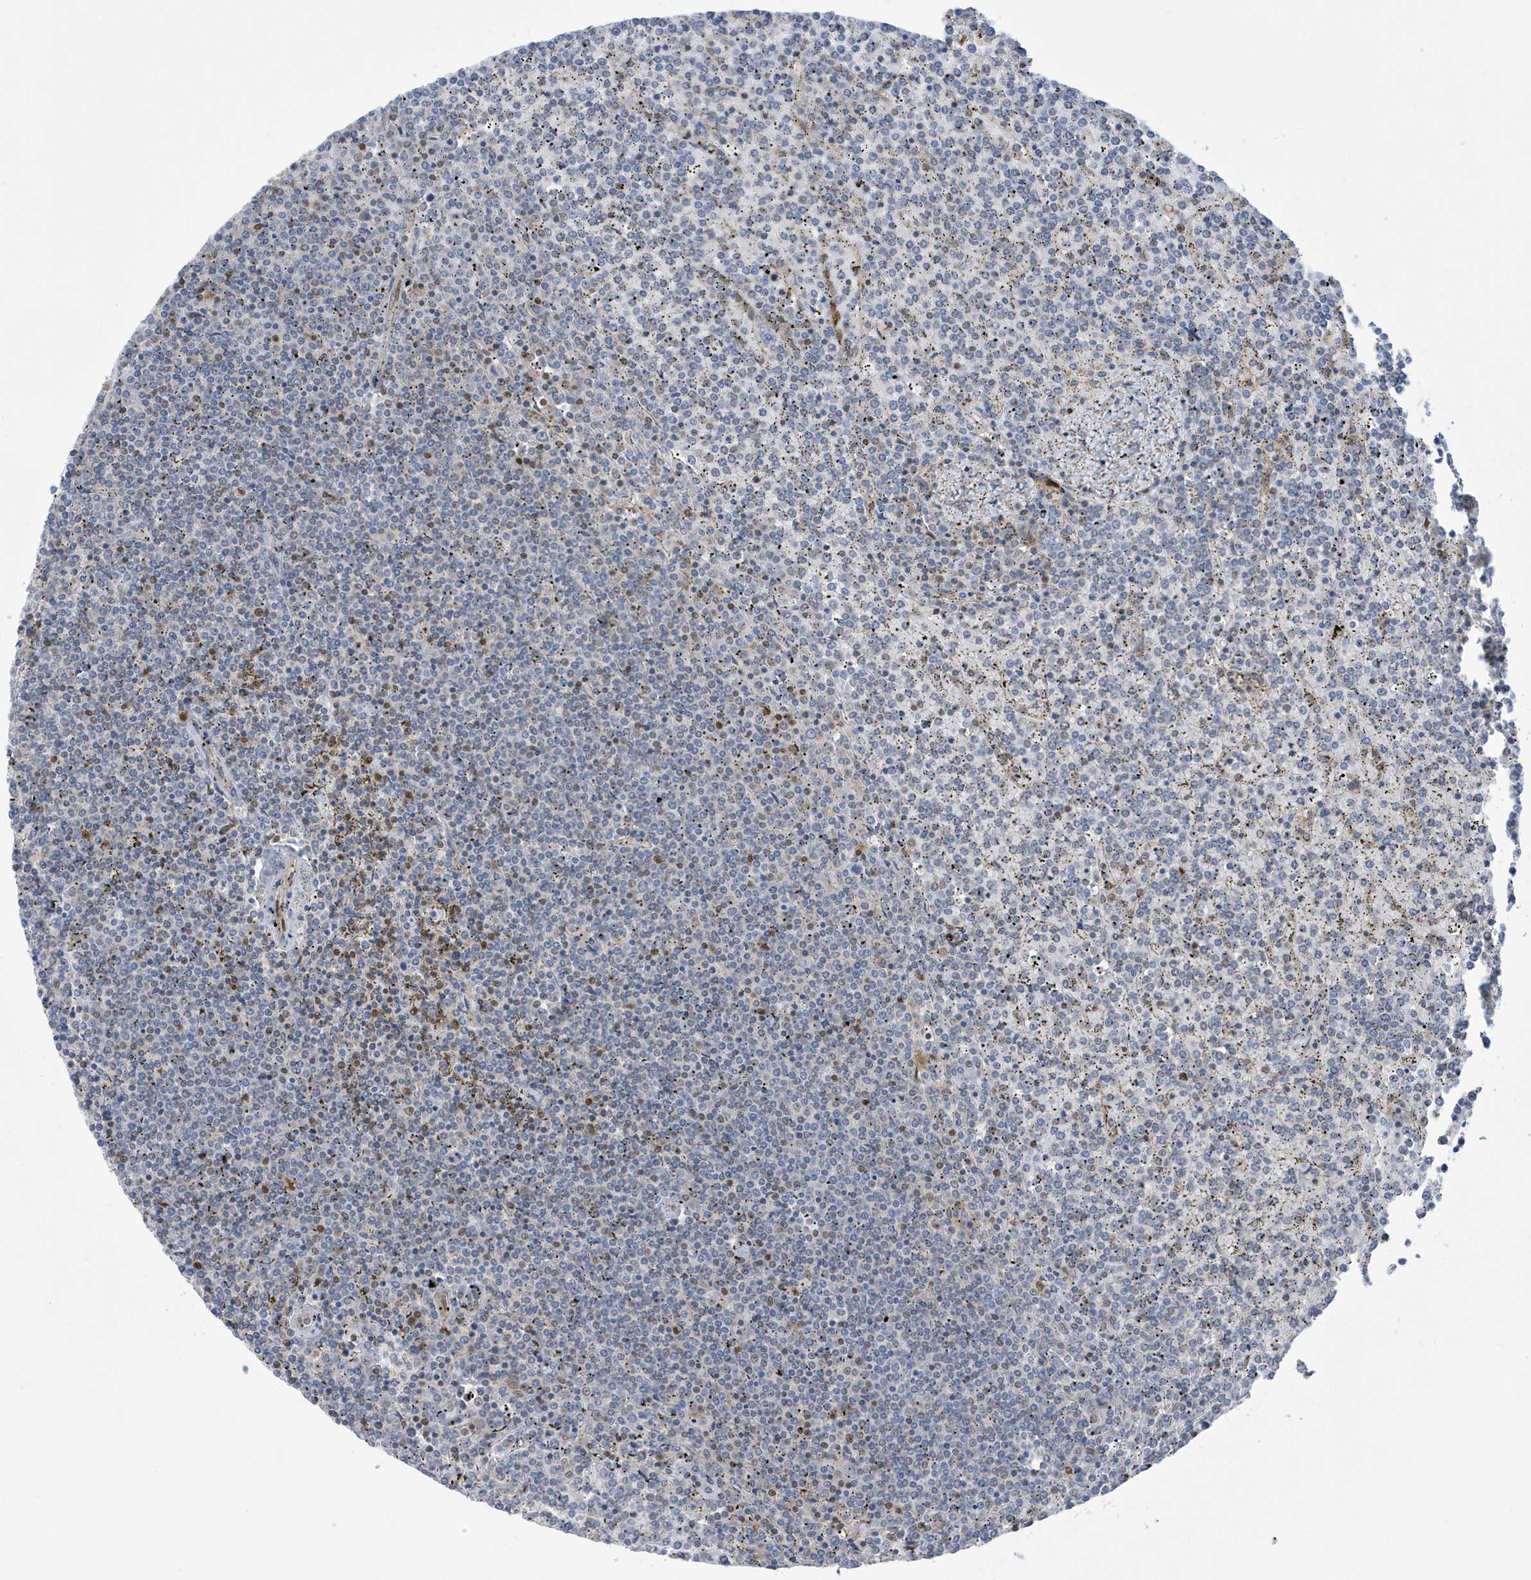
{"staining": {"intensity": "moderate", "quantity": "<25%", "location": "nuclear"}, "tissue": "lymphoma", "cell_type": "Tumor cells", "image_type": "cancer", "snomed": [{"axis": "morphology", "description": "Malignant lymphoma, non-Hodgkin's type, Low grade"}, {"axis": "topography", "description": "Spleen"}], "caption": "Immunohistochemistry (IHC) of human lymphoma displays low levels of moderate nuclear expression in about <25% of tumor cells.", "gene": "NCOA7", "patient": {"sex": "female", "age": 19}}